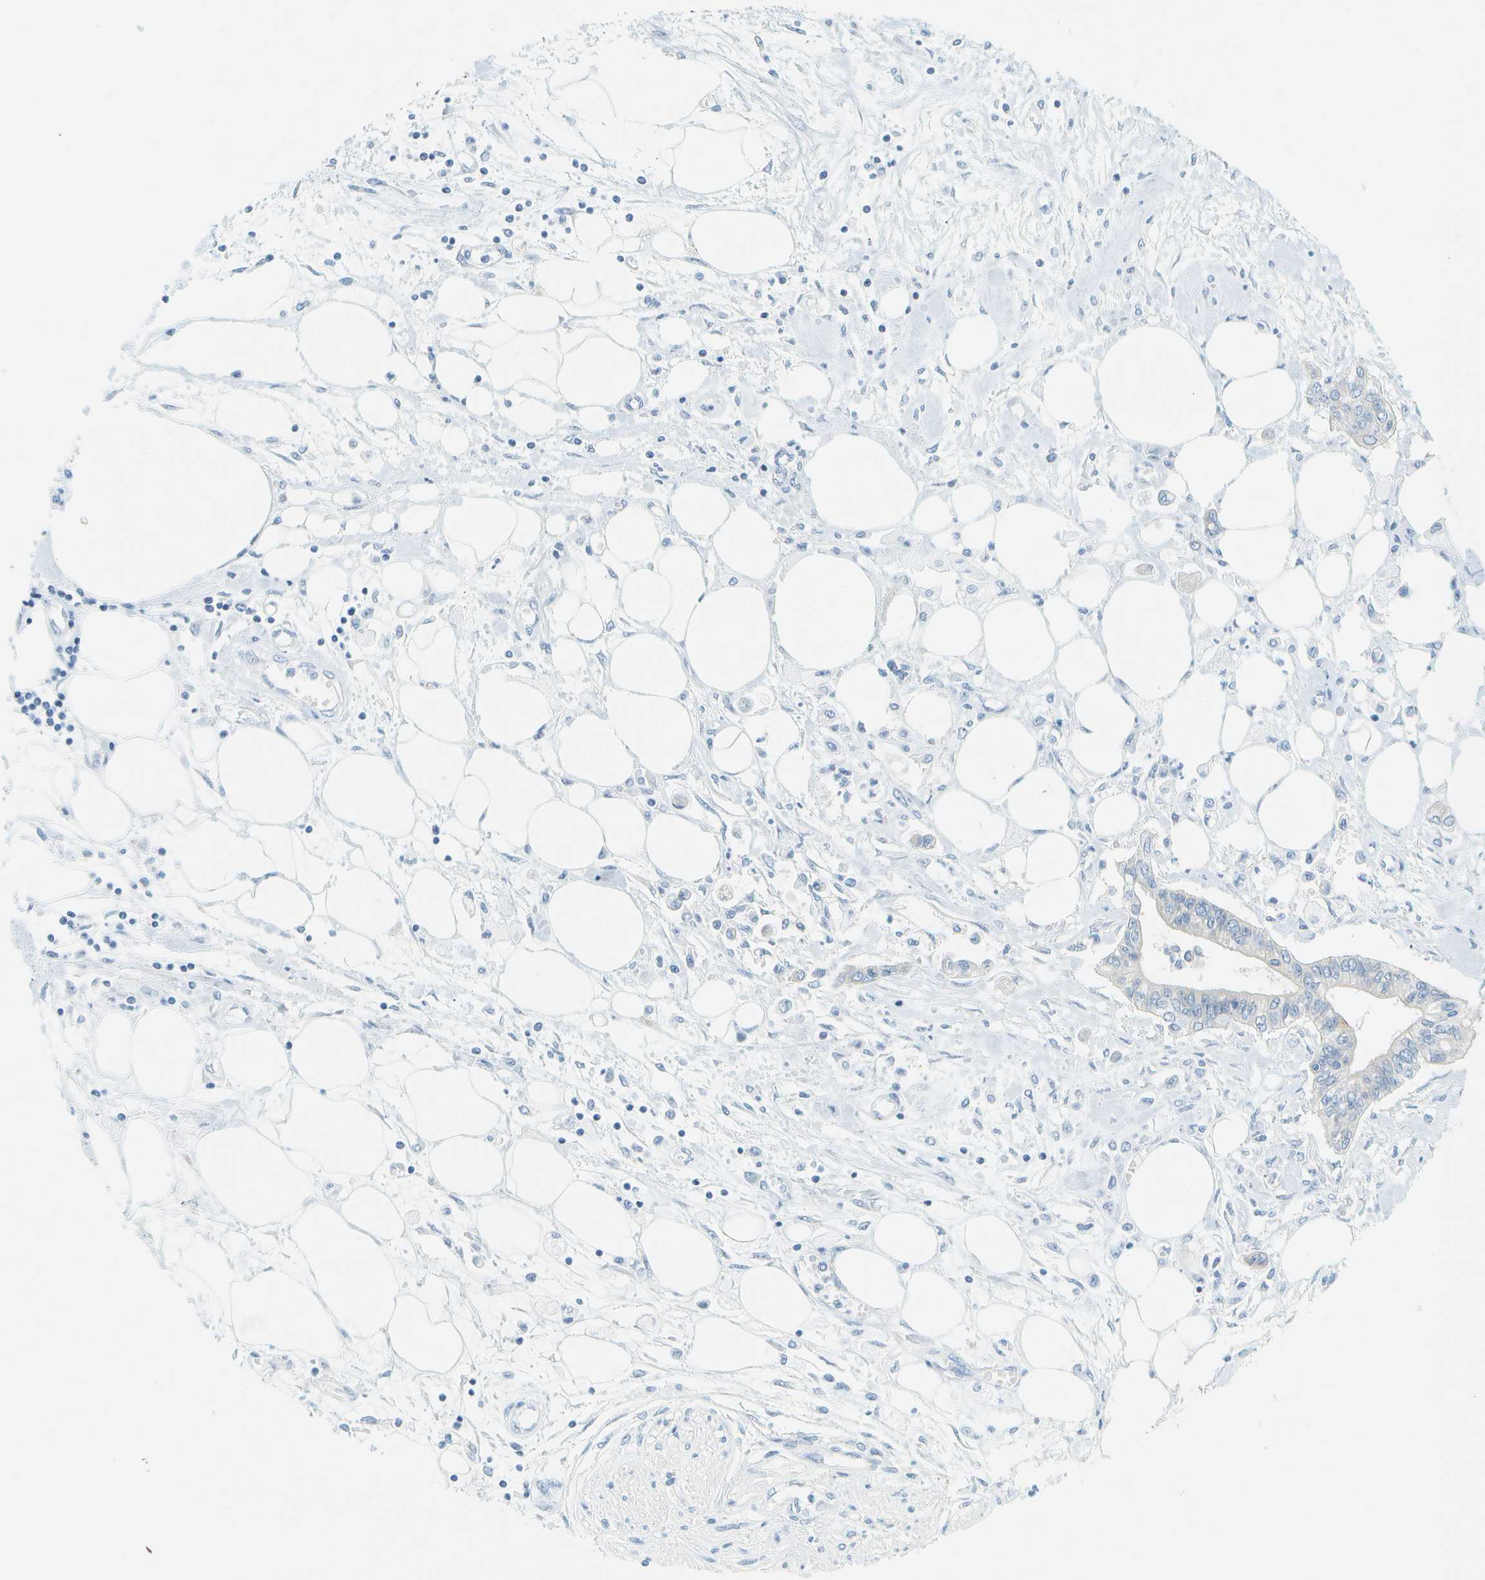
{"staining": {"intensity": "negative", "quantity": "none", "location": "none"}, "tissue": "pancreatic cancer", "cell_type": "Tumor cells", "image_type": "cancer", "snomed": [{"axis": "morphology", "description": "Adenocarcinoma, NOS"}, {"axis": "topography", "description": "Pancreas"}], "caption": "Protein analysis of pancreatic cancer reveals no significant staining in tumor cells.", "gene": "SMYD5", "patient": {"sex": "female", "age": 77}}